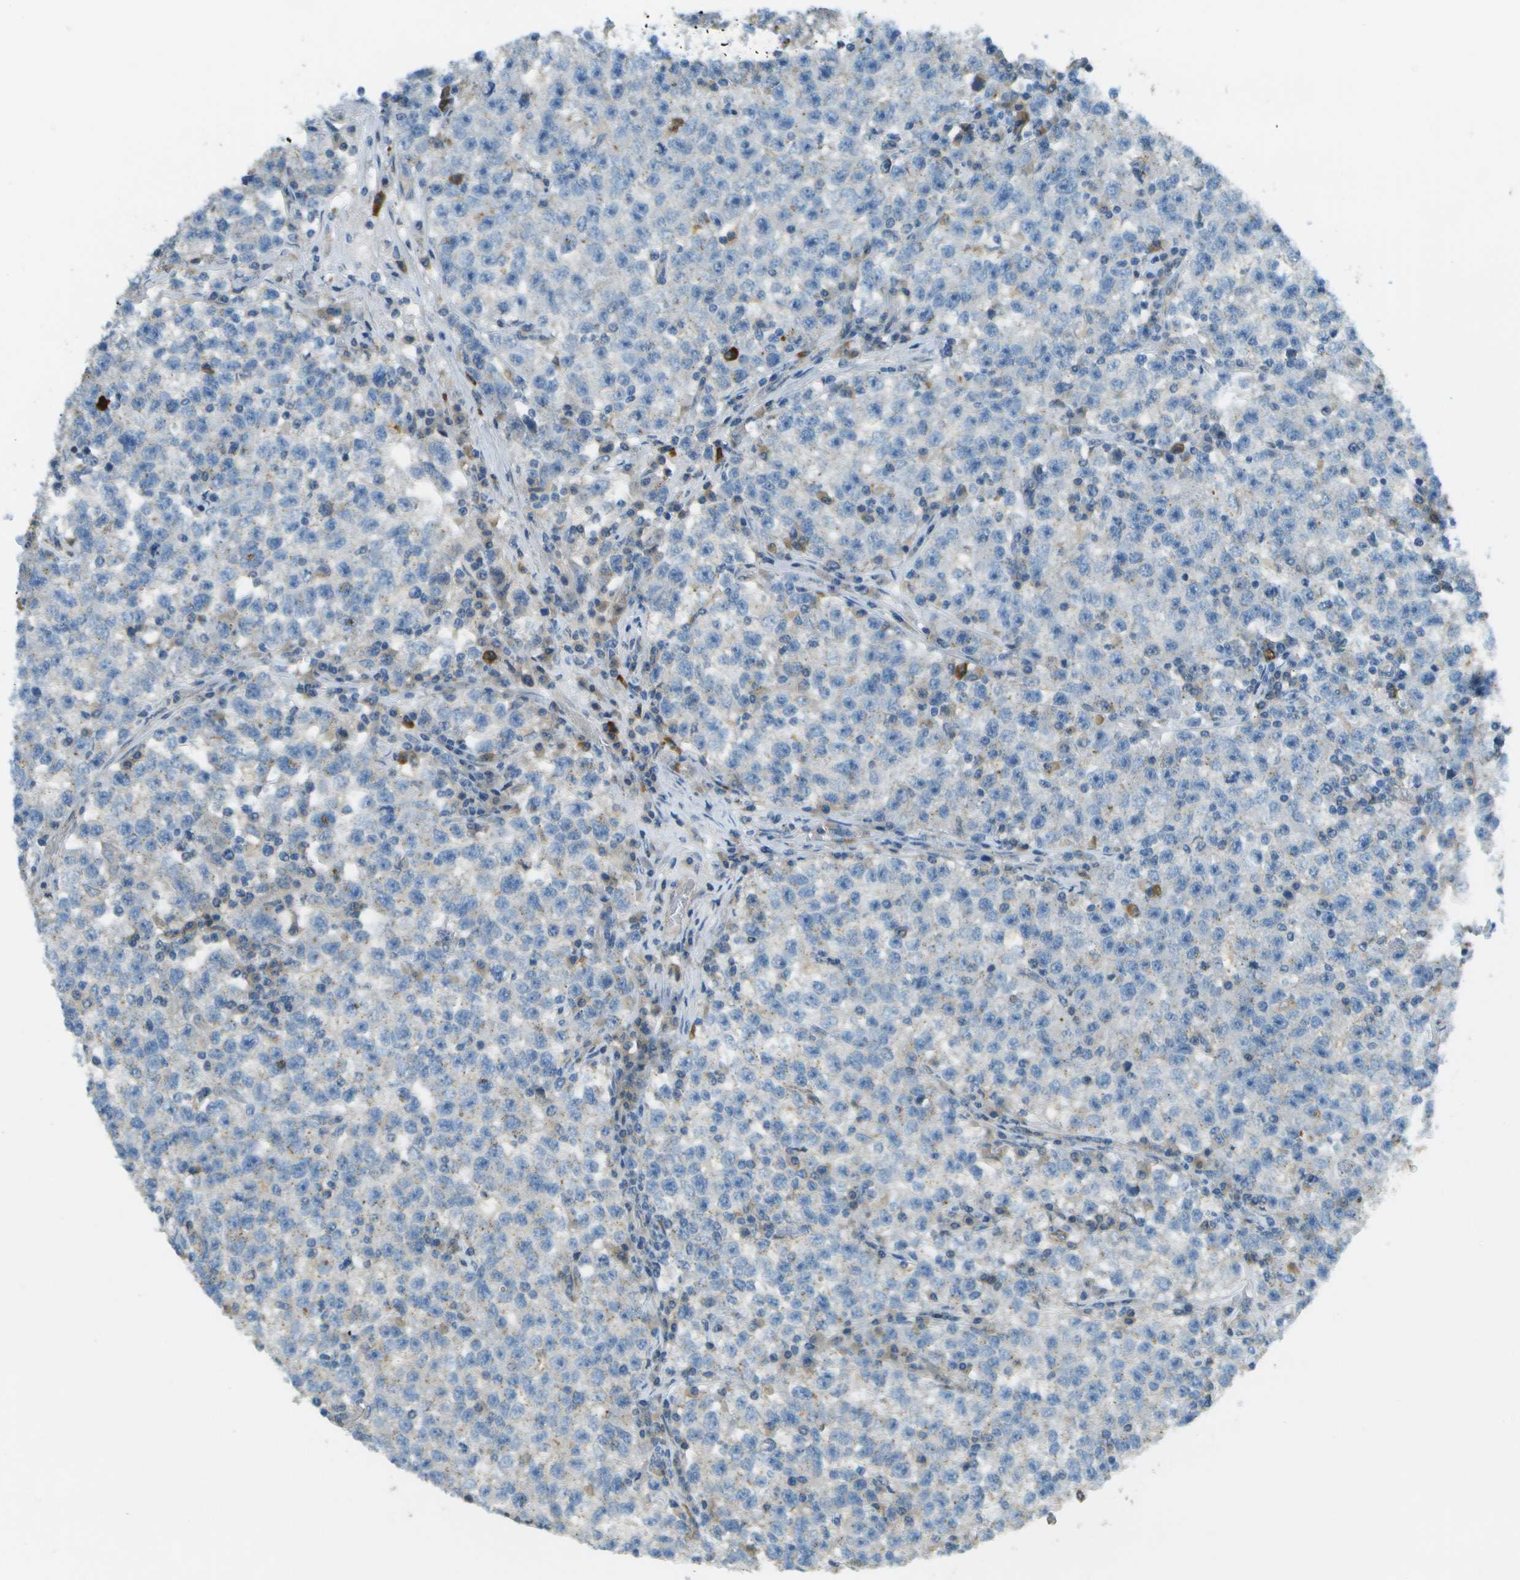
{"staining": {"intensity": "negative", "quantity": "none", "location": "none"}, "tissue": "testis cancer", "cell_type": "Tumor cells", "image_type": "cancer", "snomed": [{"axis": "morphology", "description": "Seminoma, NOS"}, {"axis": "topography", "description": "Testis"}], "caption": "High magnification brightfield microscopy of testis cancer (seminoma) stained with DAB (3,3'-diaminobenzidine) (brown) and counterstained with hematoxylin (blue): tumor cells show no significant expression.", "gene": "MYH11", "patient": {"sex": "male", "age": 22}}